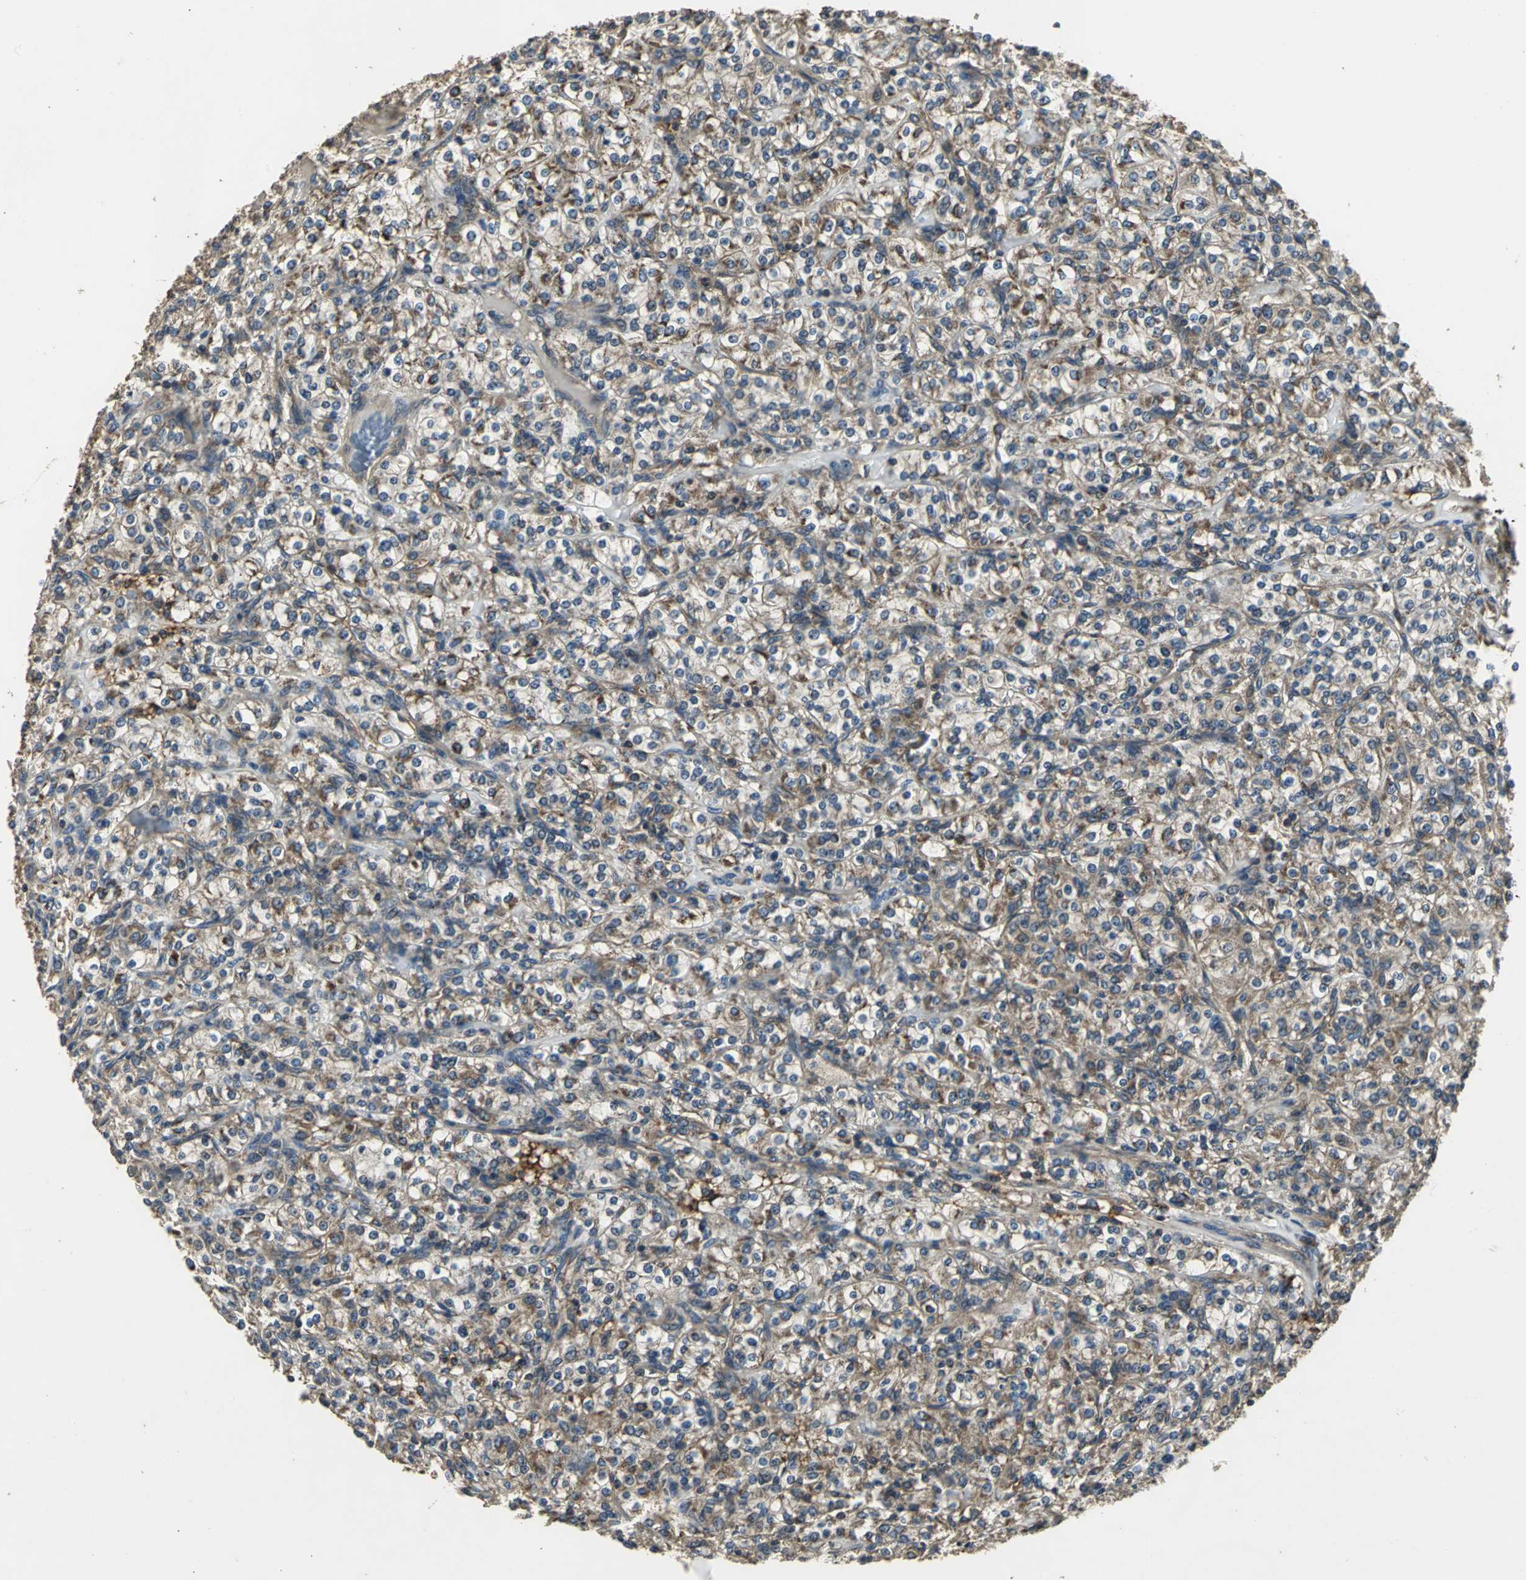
{"staining": {"intensity": "moderate", "quantity": ">75%", "location": "cytoplasmic/membranous"}, "tissue": "renal cancer", "cell_type": "Tumor cells", "image_type": "cancer", "snomed": [{"axis": "morphology", "description": "Adenocarcinoma, NOS"}, {"axis": "topography", "description": "Kidney"}], "caption": "Immunohistochemistry micrograph of adenocarcinoma (renal) stained for a protein (brown), which reveals medium levels of moderate cytoplasmic/membranous positivity in approximately >75% of tumor cells.", "gene": "IRF3", "patient": {"sex": "male", "age": 77}}